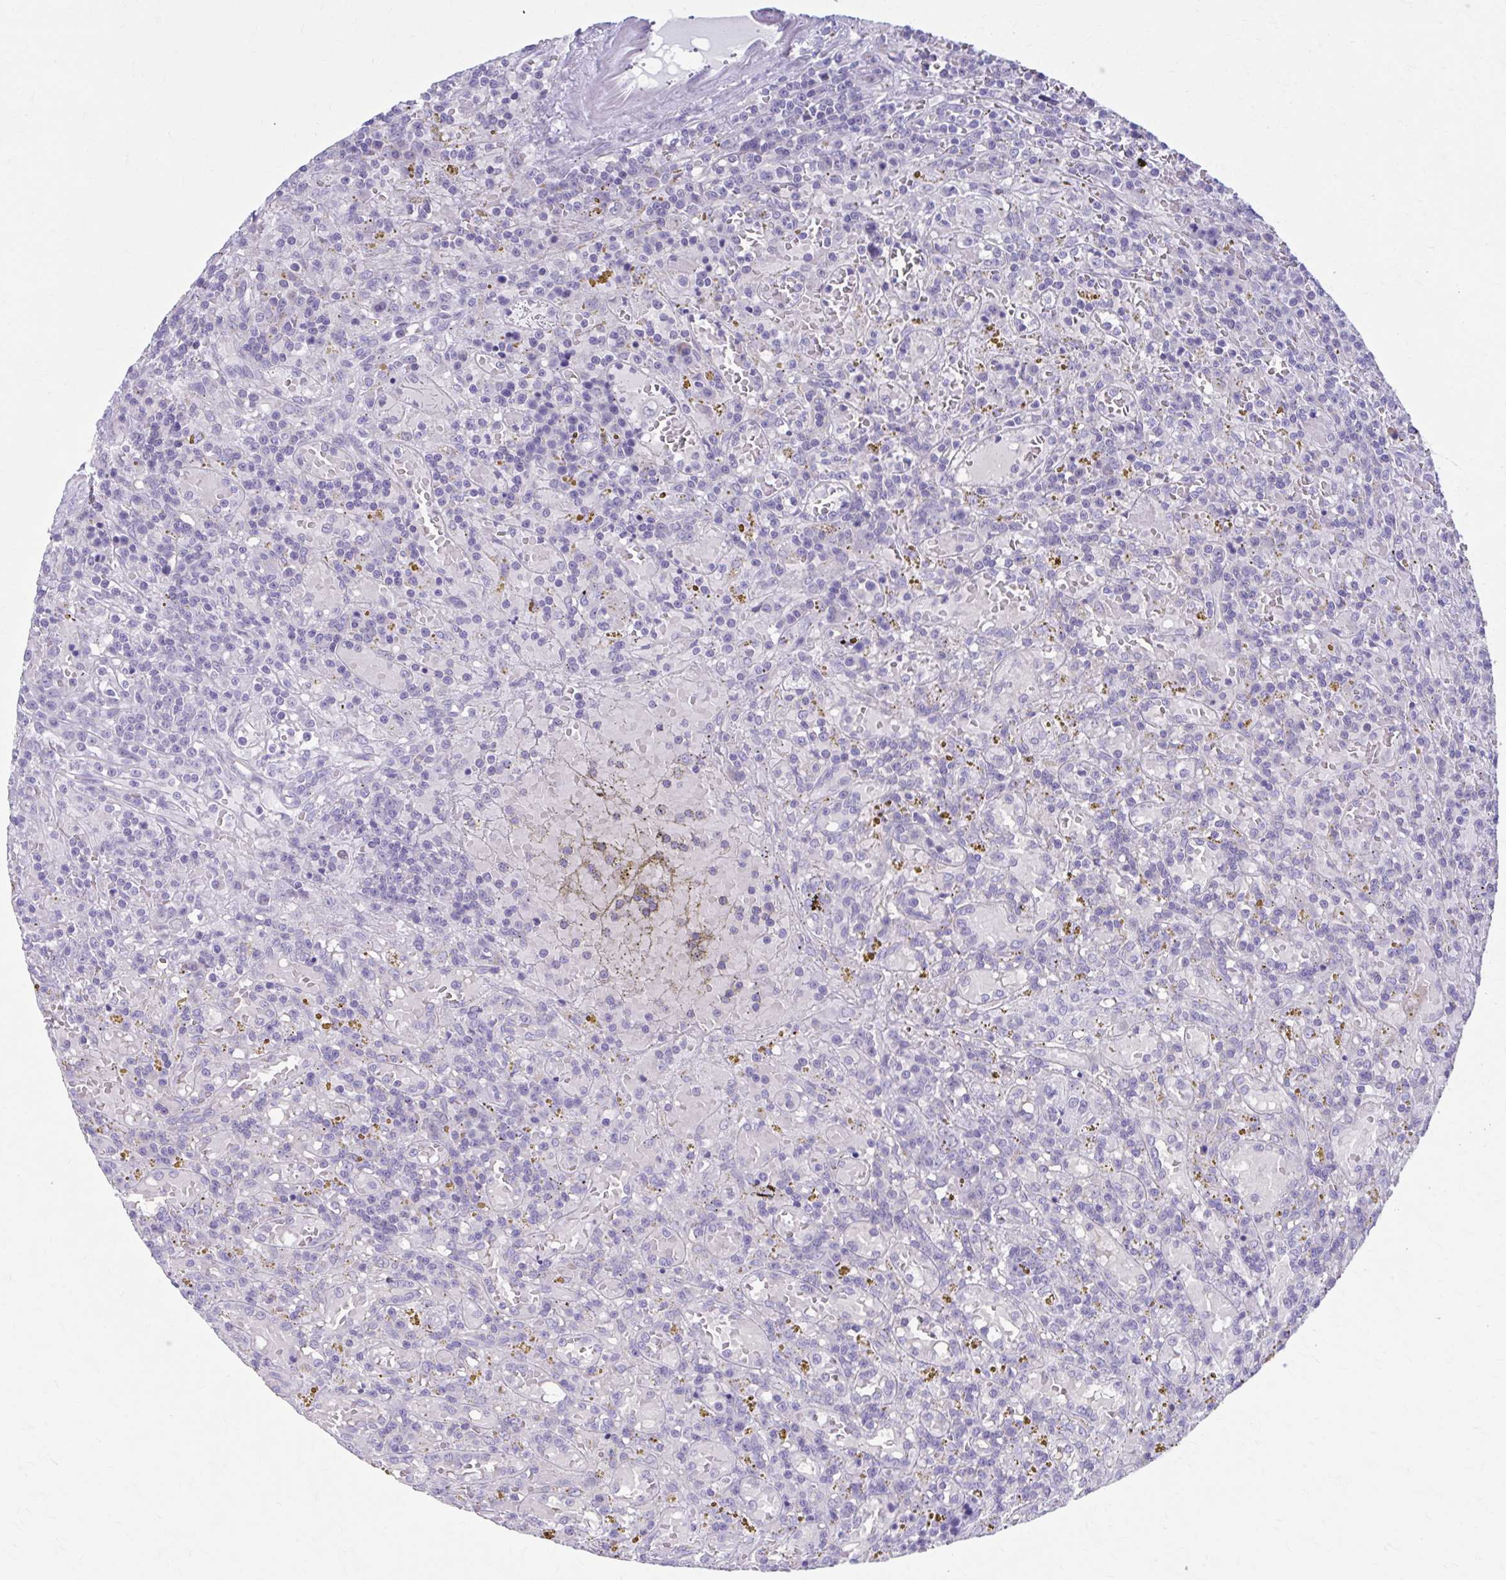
{"staining": {"intensity": "negative", "quantity": "none", "location": "none"}, "tissue": "lymphoma", "cell_type": "Tumor cells", "image_type": "cancer", "snomed": [{"axis": "morphology", "description": "Malignant lymphoma, non-Hodgkin's type, Low grade"}, {"axis": "topography", "description": "Spleen"}], "caption": "Tumor cells show no significant staining in malignant lymphoma, non-Hodgkin's type (low-grade).", "gene": "CCDC105", "patient": {"sex": "female", "age": 65}}